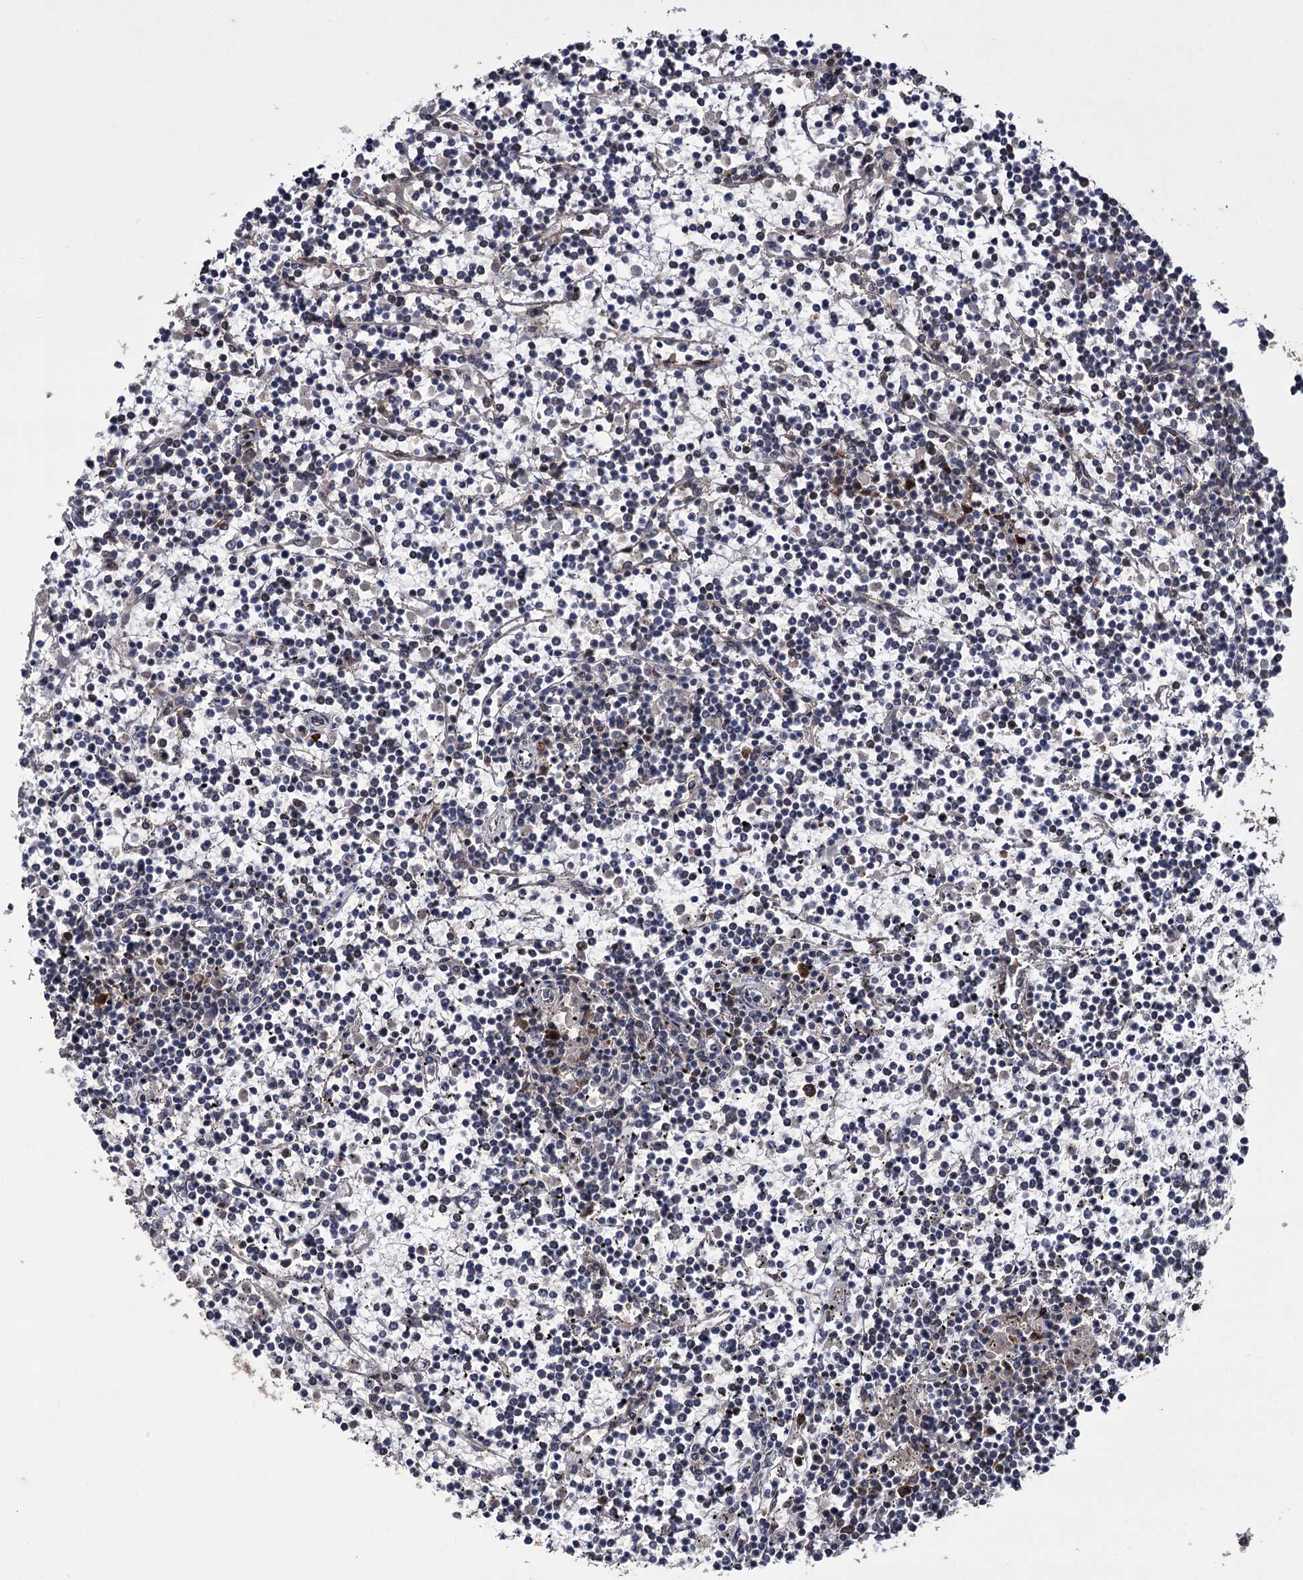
{"staining": {"intensity": "negative", "quantity": "none", "location": "none"}, "tissue": "lymphoma", "cell_type": "Tumor cells", "image_type": "cancer", "snomed": [{"axis": "morphology", "description": "Malignant lymphoma, non-Hodgkin's type, Low grade"}, {"axis": "topography", "description": "Spleen"}], "caption": "This is a photomicrograph of IHC staining of lymphoma, which shows no expression in tumor cells. Brightfield microscopy of IHC stained with DAB (brown) and hematoxylin (blue), captured at high magnification.", "gene": "INPPL1", "patient": {"sex": "female", "age": 19}}